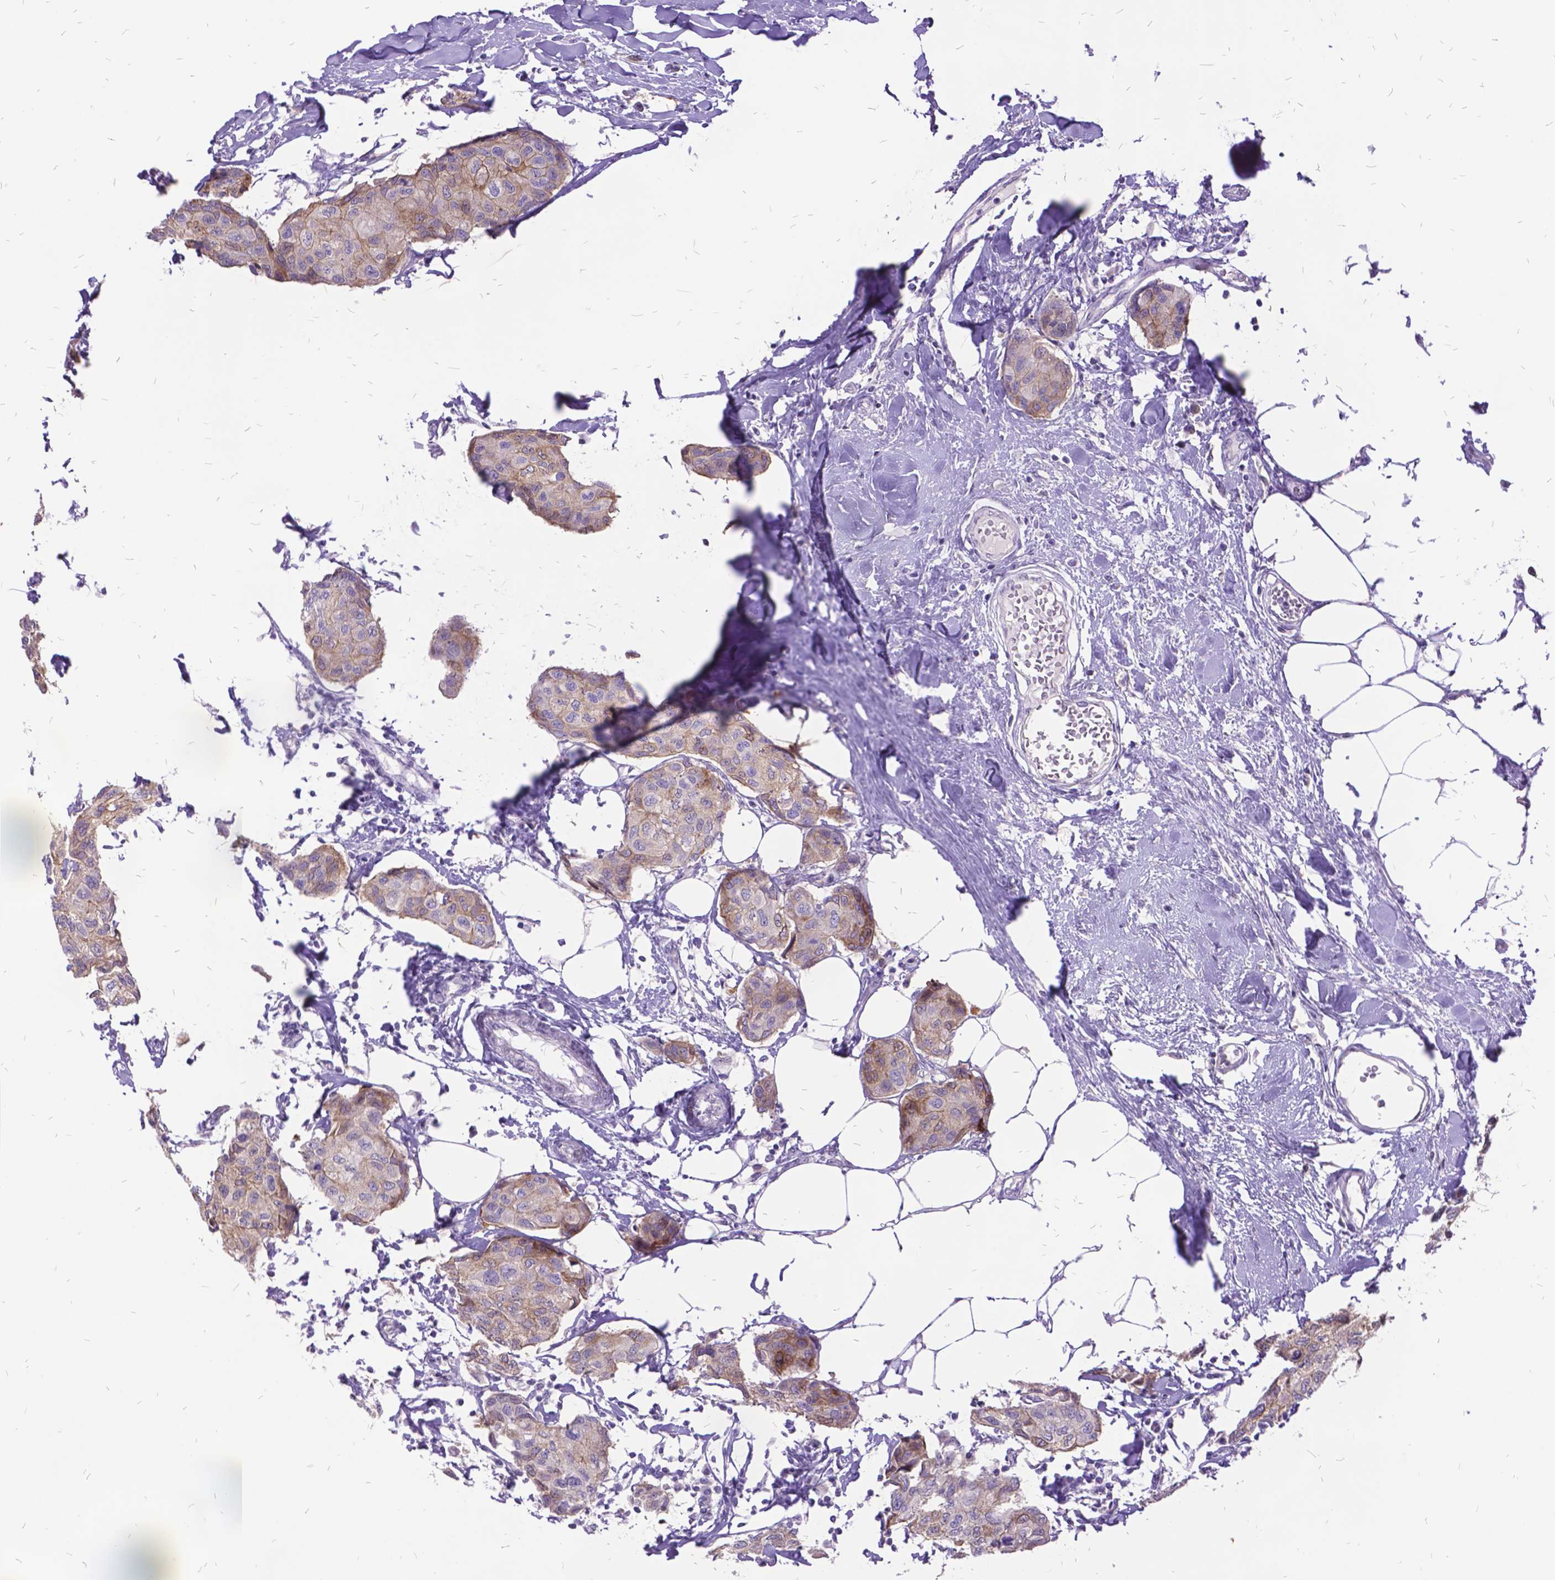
{"staining": {"intensity": "moderate", "quantity": ">75%", "location": "cytoplasmic/membranous"}, "tissue": "breast cancer", "cell_type": "Tumor cells", "image_type": "cancer", "snomed": [{"axis": "morphology", "description": "Duct carcinoma"}, {"axis": "topography", "description": "Breast"}], "caption": "There is medium levels of moderate cytoplasmic/membranous positivity in tumor cells of breast cancer, as demonstrated by immunohistochemical staining (brown color).", "gene": "ITGB6", "patient": {"sex": "female", "age": 80}}